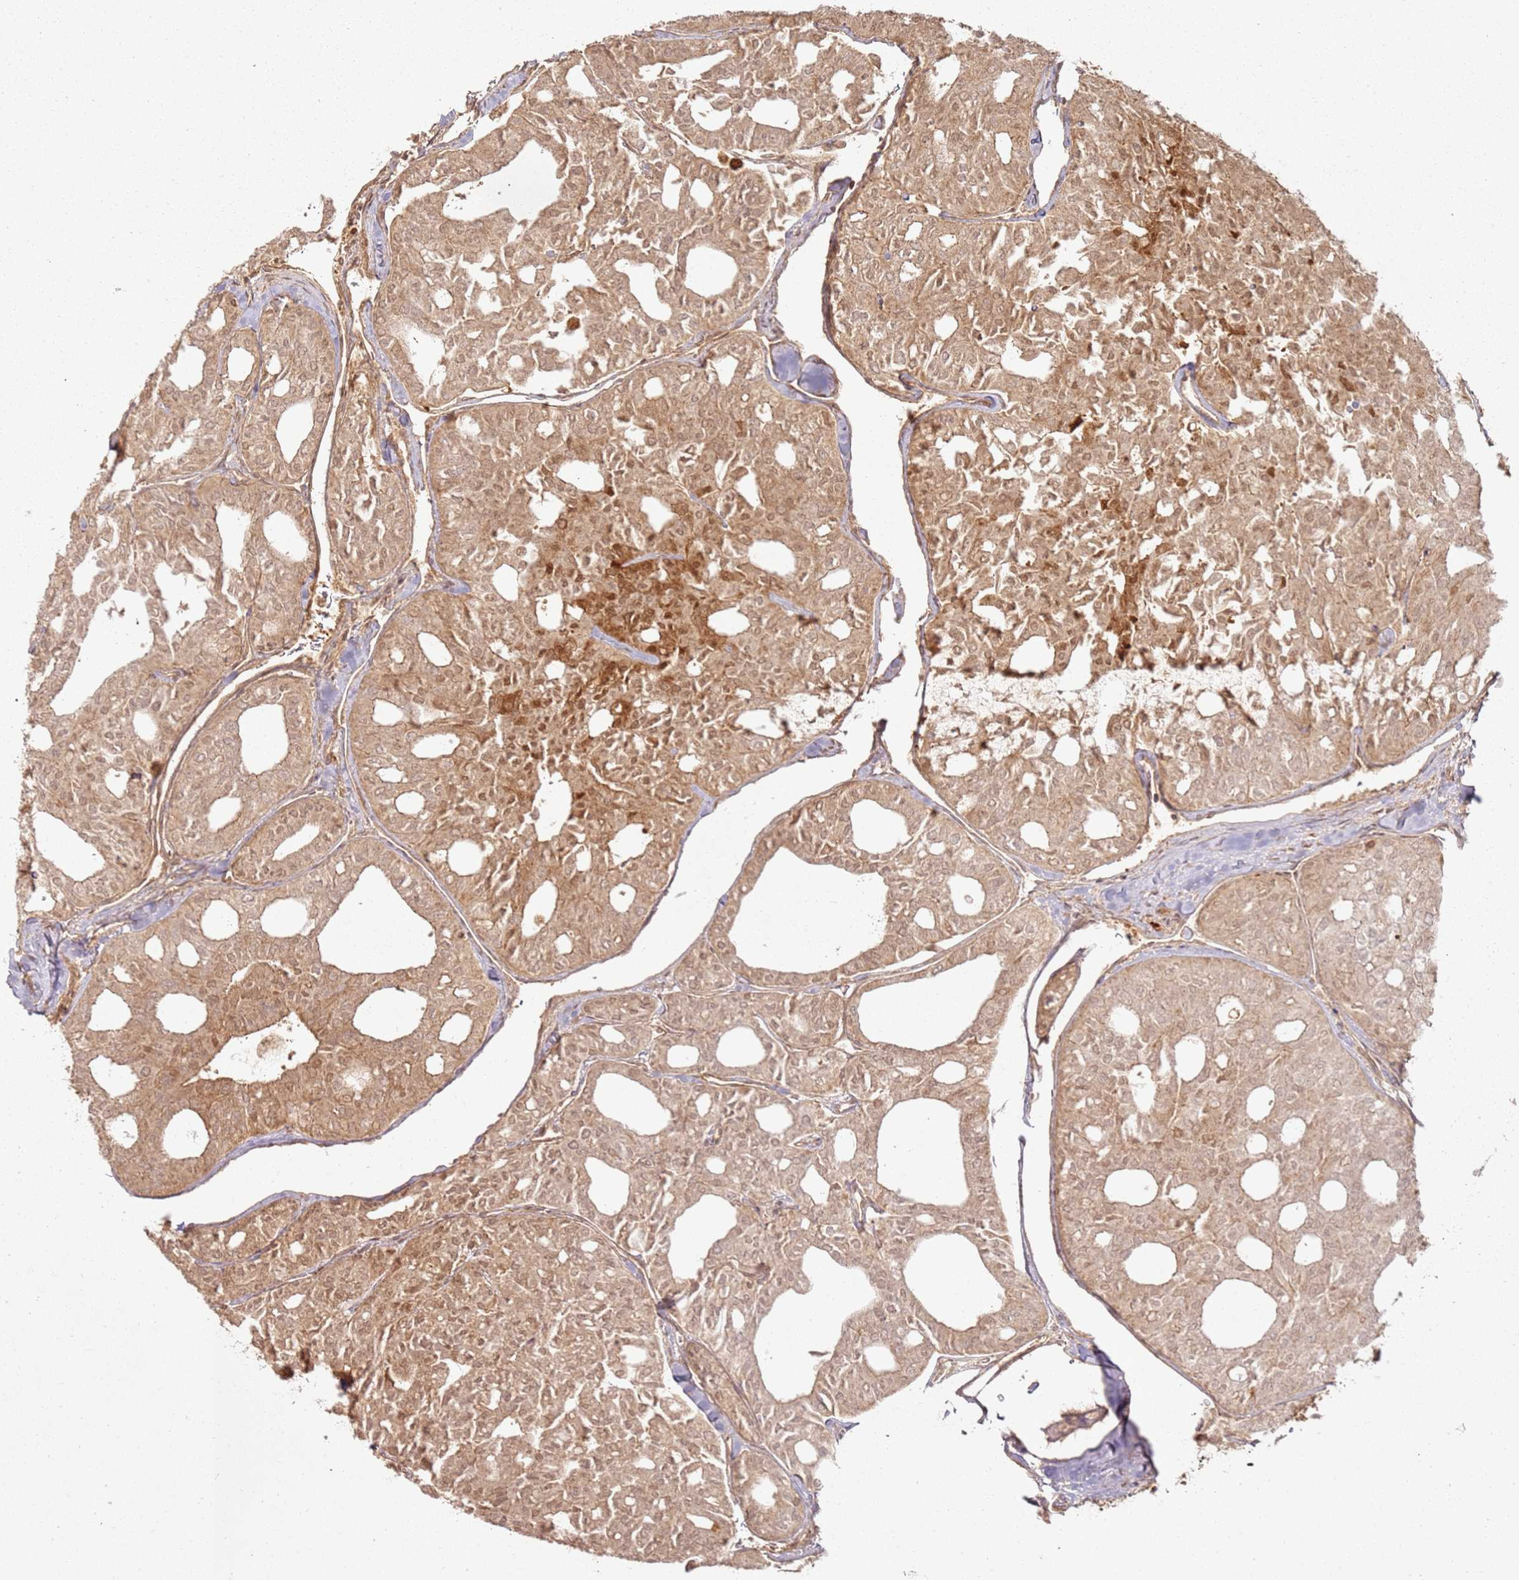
{"staining": {"intensity": "moderate", "quantity": ">75%", "location": "cytoplasmic/membranous,nuclear"}, "tissue": "thyroid cancer", "cell_type": "Tumor cells", "image_type": "cancer", "snomed": [{"axis": "morphology", "description": "Follicular adenoma carcinoma, NOS"}, {"axis": "topography", "description": "Thyroid gland"}], "caption": "IHC (DAB) staining of human thyroid cancer demonstrates moderate cytoplasmic/membranous and nuclear protein expression in approximately >75% of tumor cells.", "gene": "ZNF776", "patient": {"sex": "male", "age": 75}}